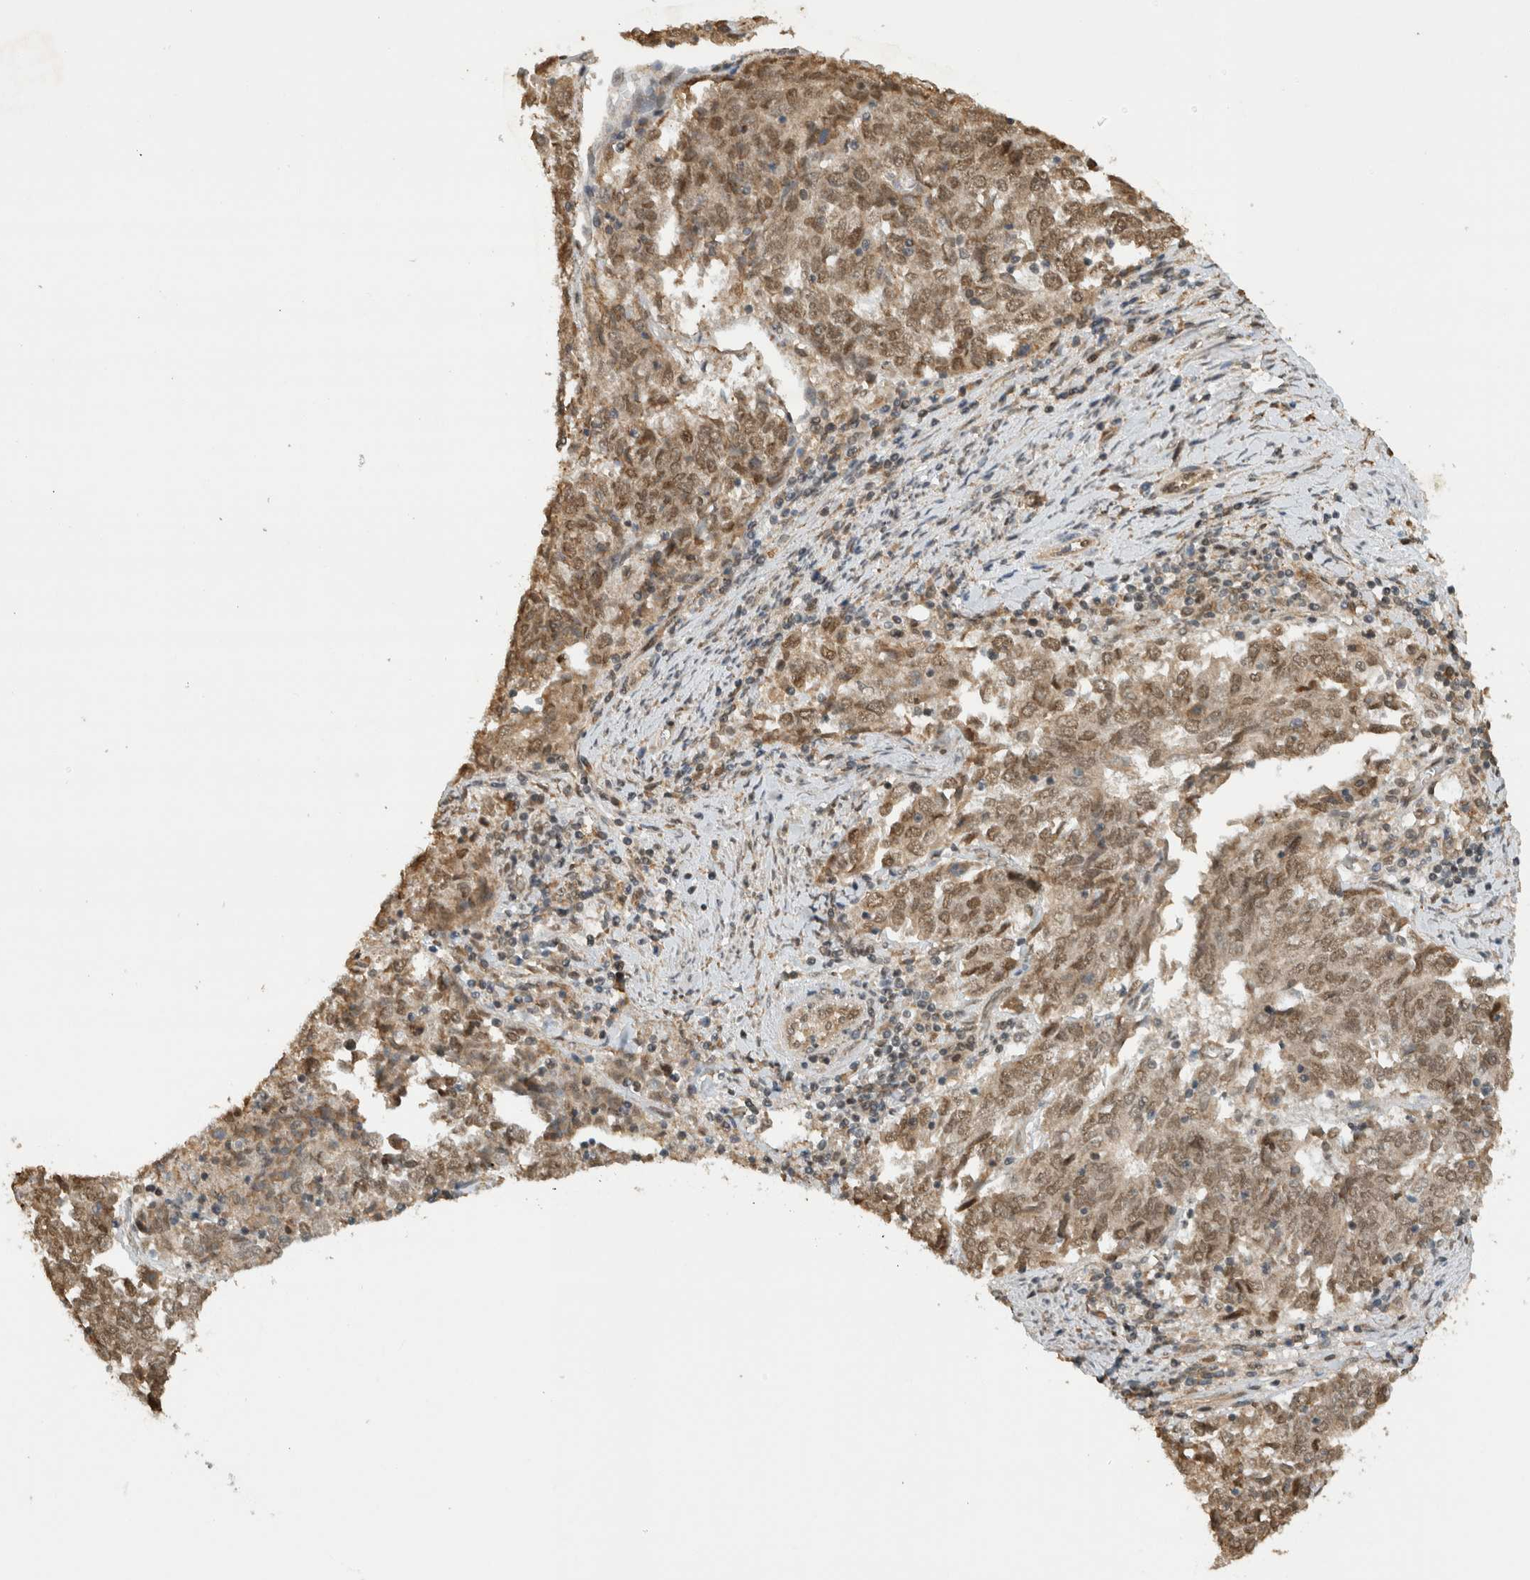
{"staining": {"intensity": "moderate", "quantity": ">75%", "location": "nuclear"}, "tissue": "endometrial cancer", "cell_type": "Tumor cells", "image_type": "cancer", "snomed": [{"axis": "morphology", "description": "Adenocarcinoma, NOS"}, {"axis": "topography", "description": "Endometrium"}], "caption": "The image exhibits immunohistochemical staining of endometrial cancer. There is moderate nuclear expression is identified in about >75% of tumor cells. (Brightfield microscopy of DAB IHC at high magnification).", "gene": "C1orf21", "patient": {"sex": "female", "age": 80}}